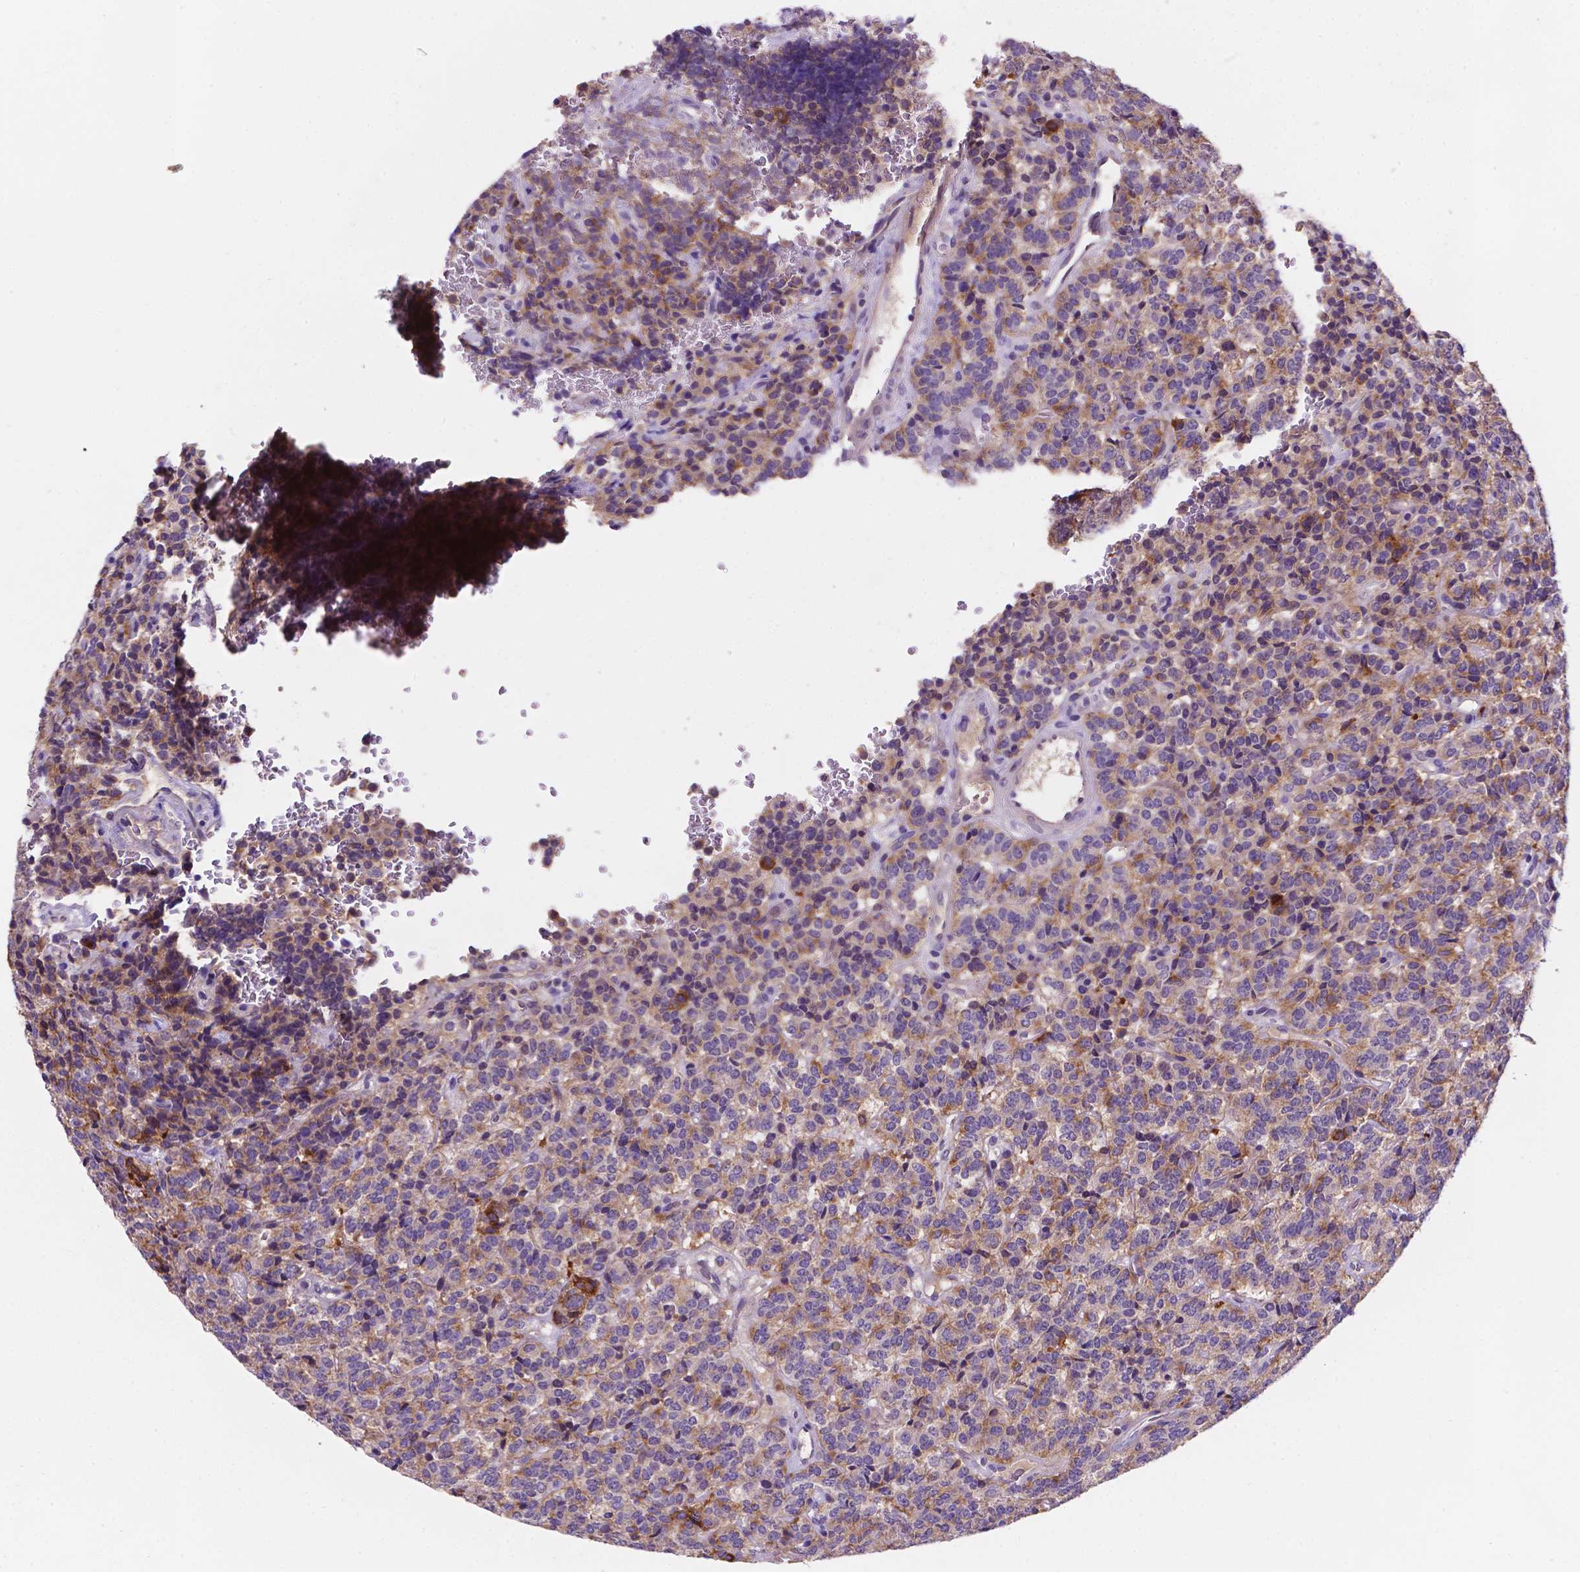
{"staining": {"intensity": "moderate", "quantity": ">75%", "location": "cytoplasmic/membranous"}, "tissue": "carcinoid", "cell_type": "Tumor cells", "image_type": "cancer", "snomed": [{"axis": "morphology", "description": "Carcinoid, malignant, NOS"}, {"axis": "topography", "description": "Pancreas"}], "caption": "Carcinoid (malignant) was stained to show a protein in brown. There is medium levels of moderate cytoplasmic/membranous expression in about >75% of tumor cells.", "gene": "TM4SF20", "patient": {"sex": "male", "age": 36}}